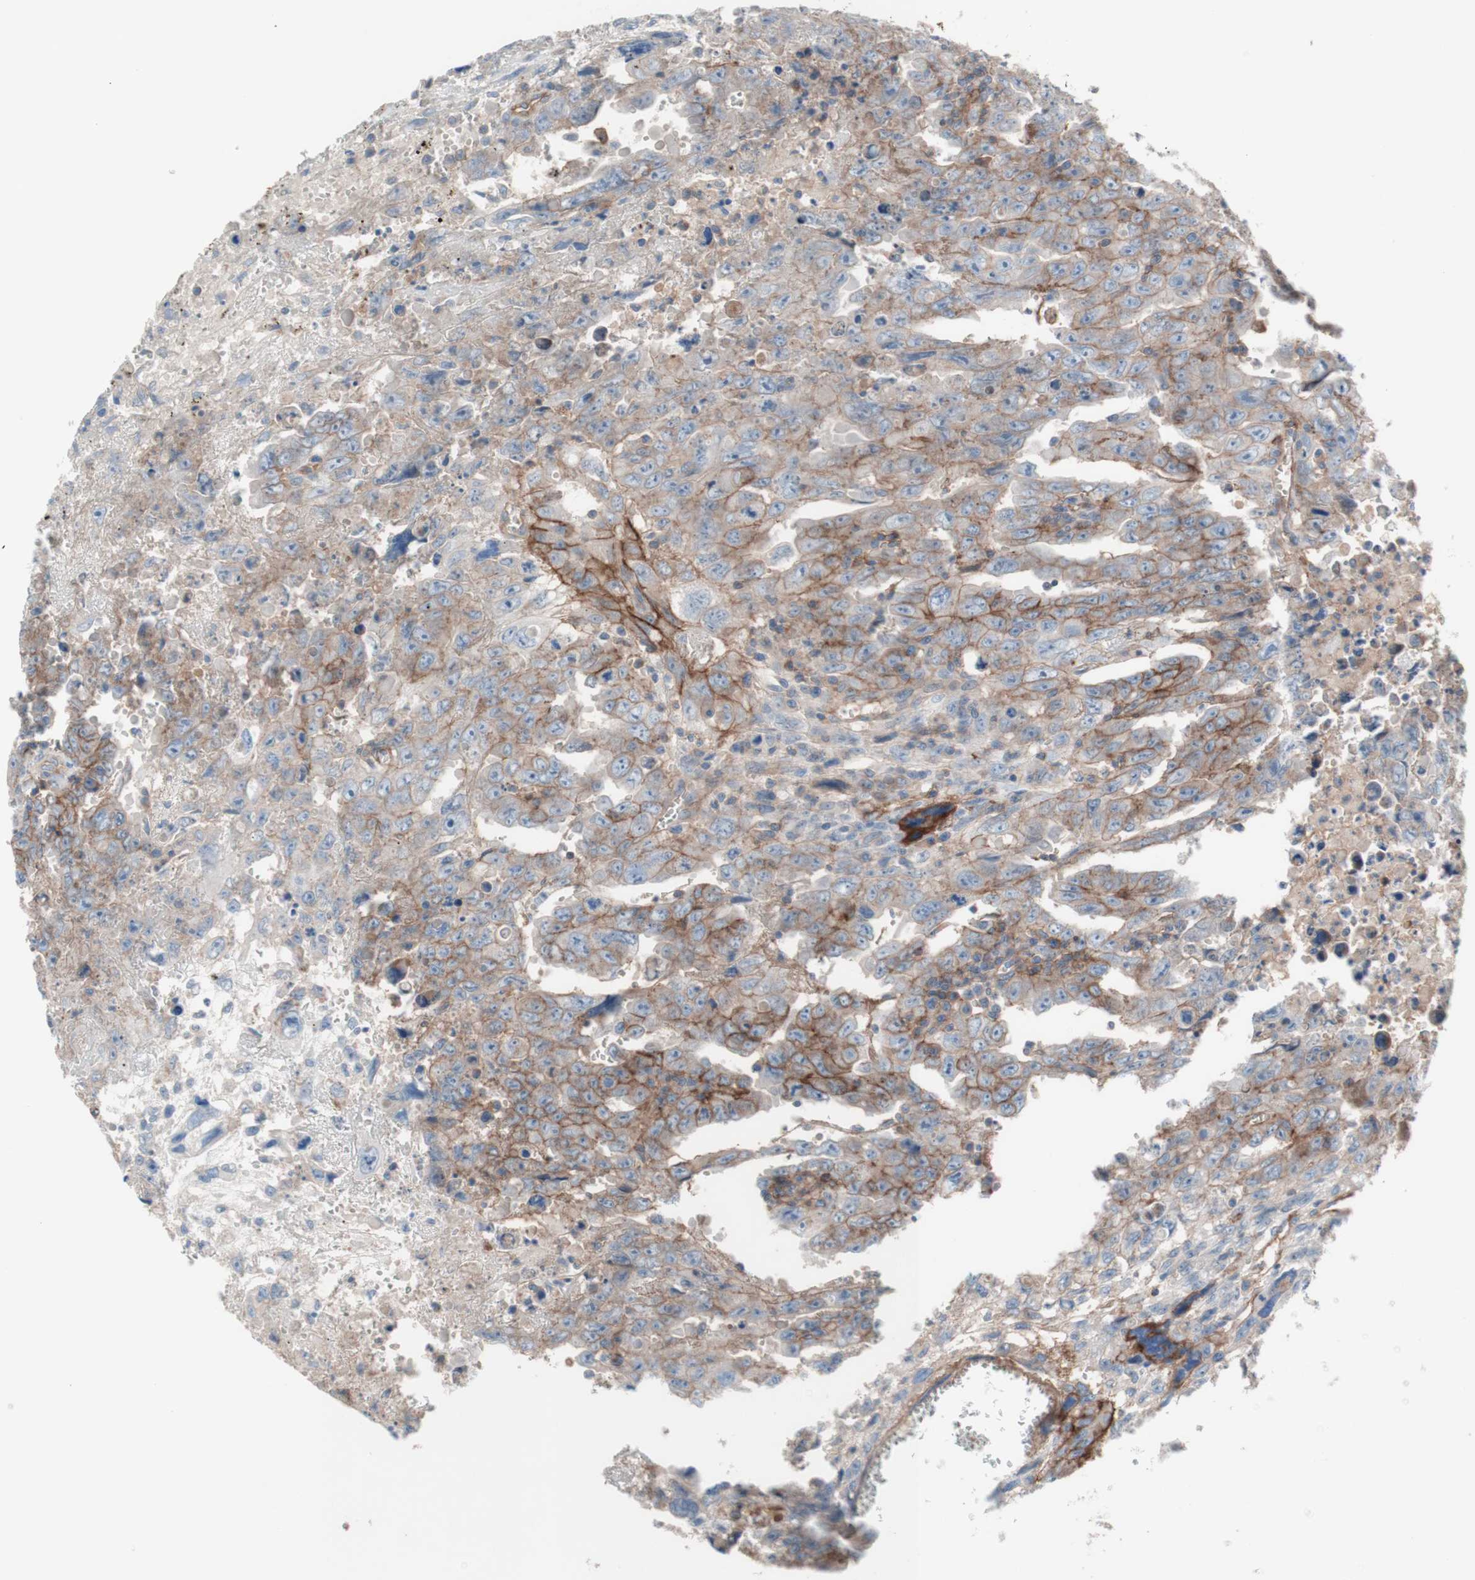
{"staining": {"intensity": "moderate", "quantity": ">75%", "location": "cytoplasmic/membranous"}, "tissue": "testis cancer", "cell_type": "Tumor cells", "image_type": "cancer", "snomed": [{"axis": "morphology", "description": "Carcinoma, Embryonal, NOS"}, {"axis": "topography", "description": "Testis"}], "caption": "A medium amount of moderate cytoplasmic/membranous positivity is seen in about >75% of tumor cells in testis embryonal carcinoma tissue.", "gene": "CD46", "patient": {"sex": "male", "age": 28}}